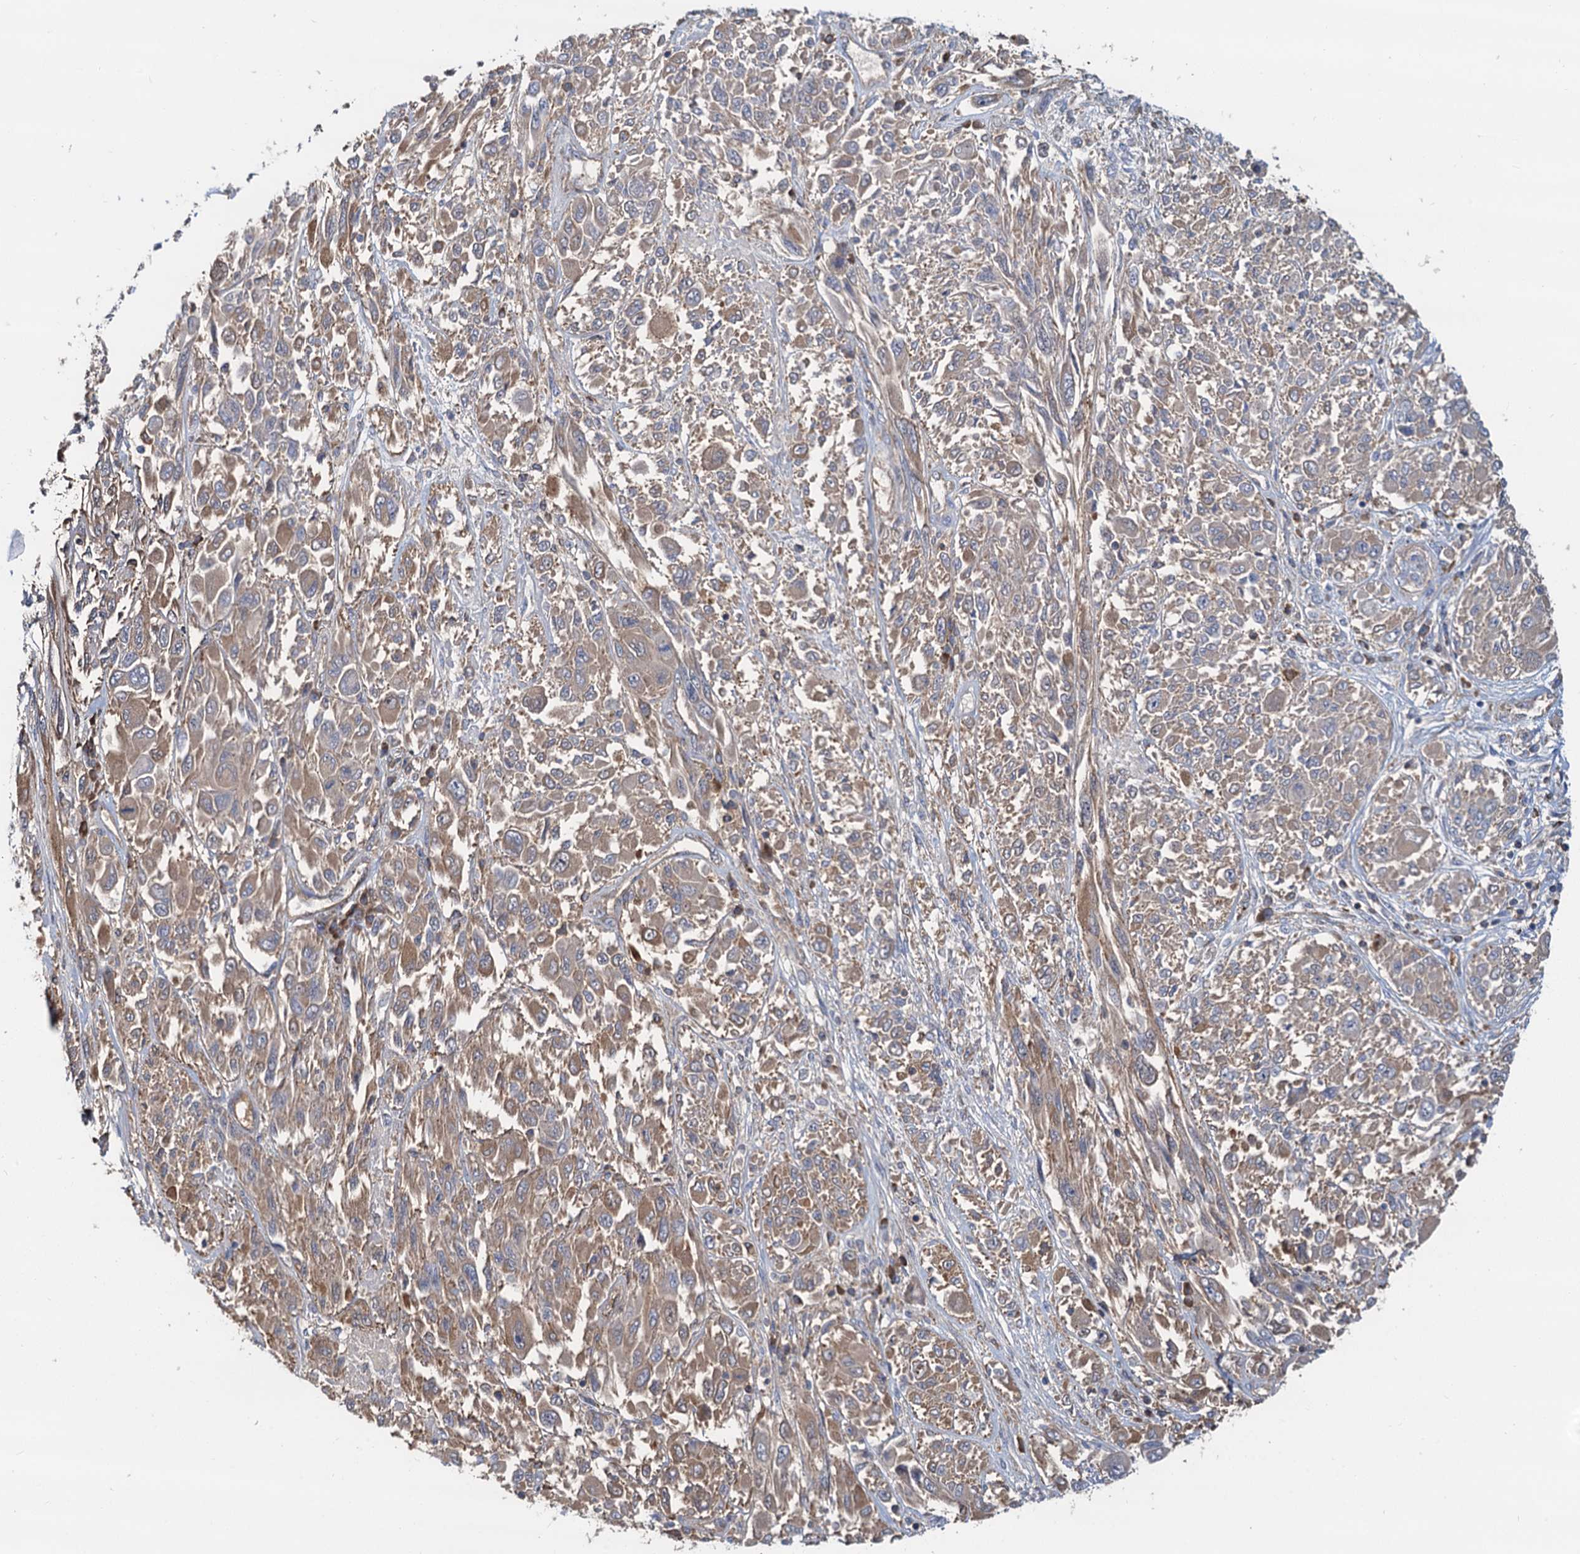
{"staining": {"intensity": "moderate", "quantity": "25%-75%", "location": "cytoplasmic/membranous"}, "tissue": "melanoma", "cell_type": "Tumor cells", "image_type": "cancer", "snomed": [{"axis": "morphology", "description": "Malignant melanoma, NOS"}, {"axis": "topography", "description": "Skin"}], "caption": "Tumor cells show medium levels of moderate cytoplasmic/membranous staining in about 25%-75% of cells in melanoma.", "gene": "LNX2", "patient": {"sex": "female", "age": 91}}